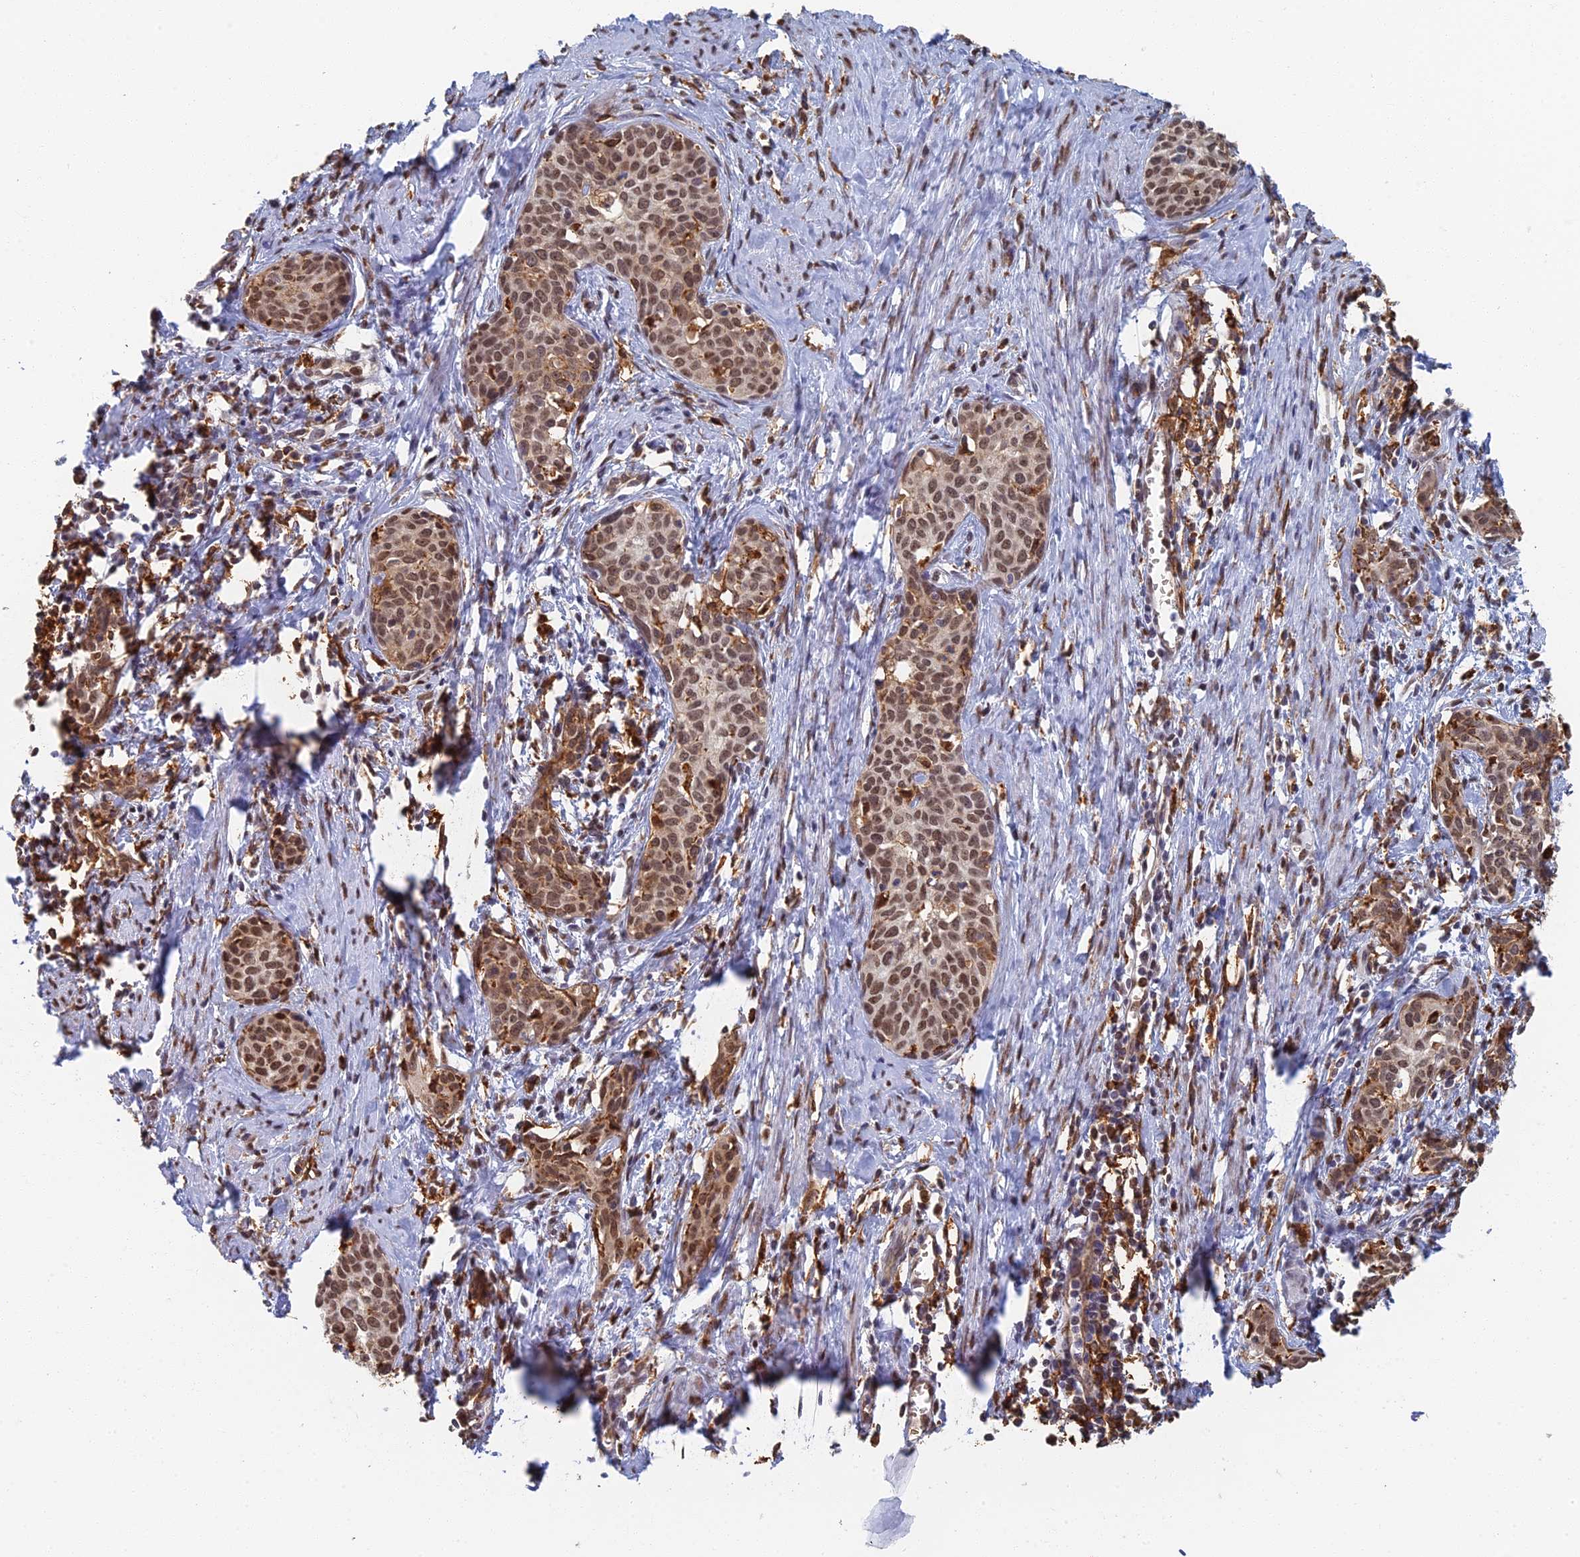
{"staining": {"intensity": "moderate", "quantity": ">75%", "location": "nuclear"}, "tissue": "cervical cancer", "cell_type": "Tumor cells", "image_type": "cancer", "snomed": [{"axis": "morphology", "description": "Squamous cell carcinoma, NOS"}, {"axis": "topography", "description": "Cervix"}], "caption": "High-power microscopy captured an IHC histopathology image of cervical squamous cell carcinoma, revealing moderate nuclear staining in about >75% of tumor cells.", "gene": "GPATCH1", "patient": {"sex": "female", "age": 52}}